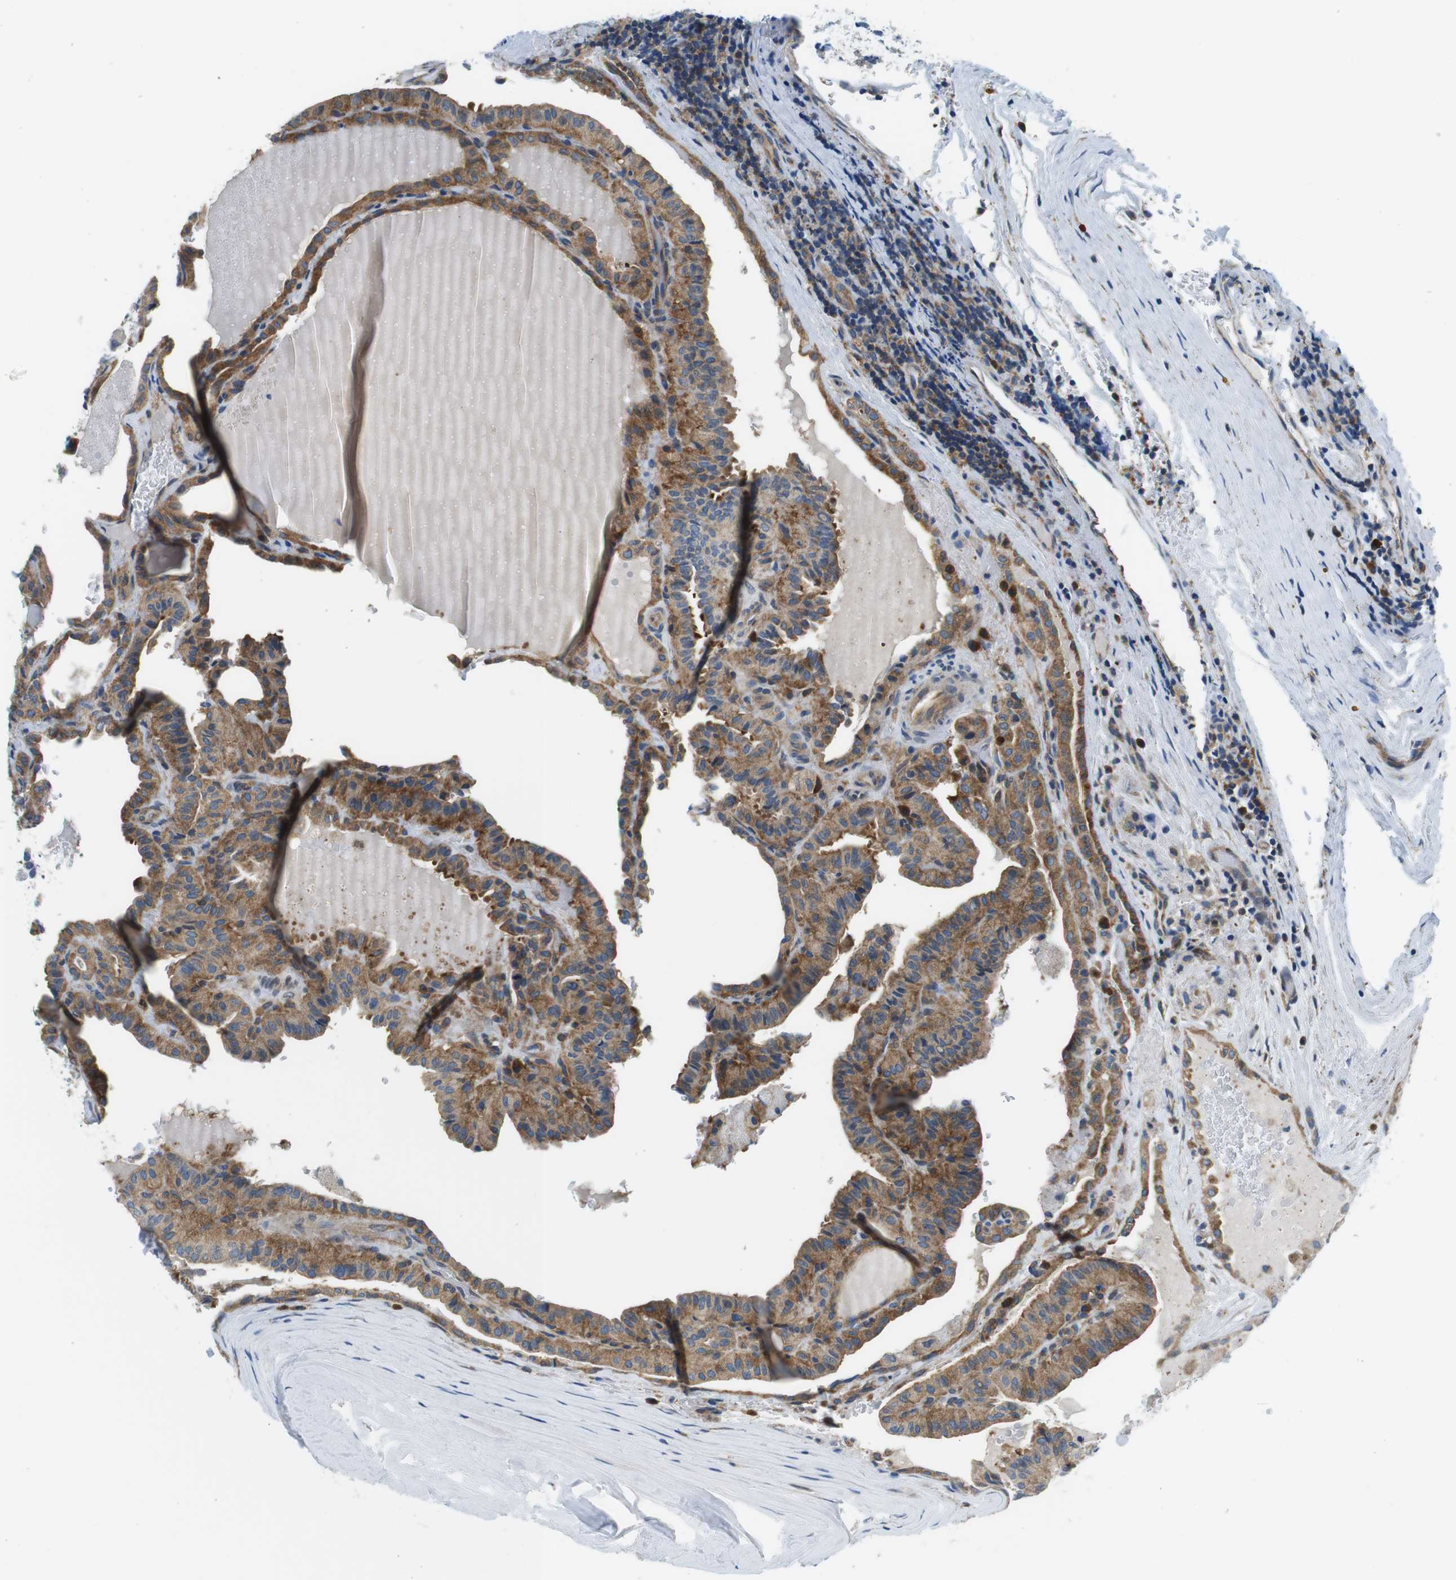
{"staining": {"intensity": "moderate", "quantity": ">75%", "location": "cytoplasmic/membranous"}, "tissue": "thyroid cancer", "cell_type": "Tumor cells", "image_type": "cancer", "snomed": [{"axis": "morphology", "description": "Papillary adenocarcinoma, NOS"}, {"axis": "topography", "description": "Thyroid gland"}], "caption": "High-magnification brightfield microscopy of papillary adenocarcinoma (thyroid) stained with DAB (3,3'-diaminobenzidine) (brown) and counterstained with hematoxylin (blue). tumor cells exhibit moderate cytoplasmic/membranous staining is appreciated in approximately>75% of cells. (Stains: DAB (3,3'-diaminobenzidine) in brown, nuclei in blue, Microscopy: brightfield microscopy at high magnification).", "gene": "EIF2B5", "patient": {"sex": "male", "age": 77}}